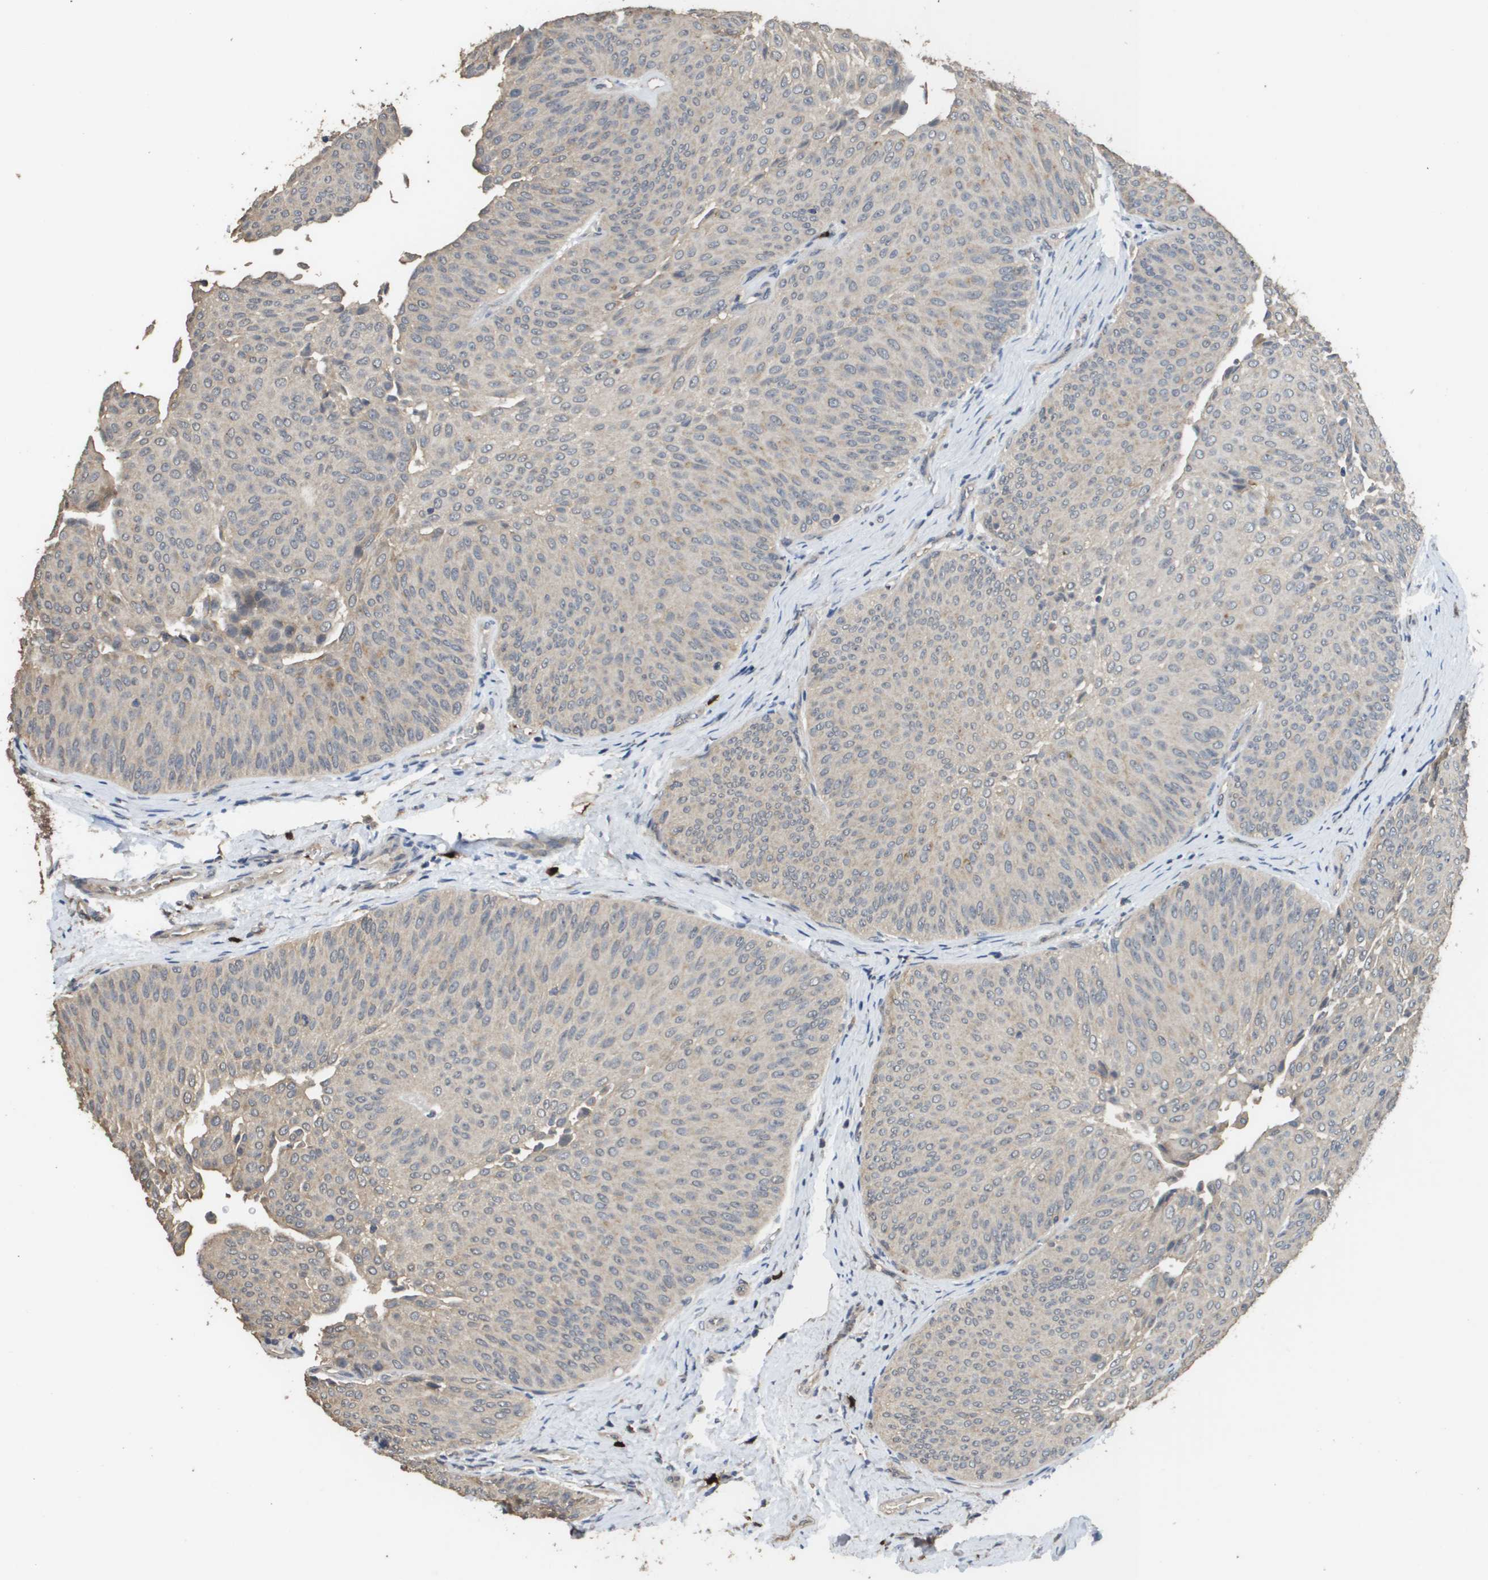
{"staining": {"intensity": "weak", "quantity": "<25%", "location": "cytoplasmic/membranous"}, "tissue": "urothelial cancer", "cell_type": "Tumor cells", "image_type": "cancer", "snomed": [{"axis": "morphology", "description": "Urothelial carcinoma, Low grade"}, {"axis": "topography", "description": "Urinary bladder"}], "caption": "Immunohistochemical staining of urothelial carcinoma (low-grade) demonstrates no significant staining in tumor cells. (DAB immunohistochemistry, high magnification).", "gene": "RAB27B", "patient": {"sex": "female", "age": 60}}